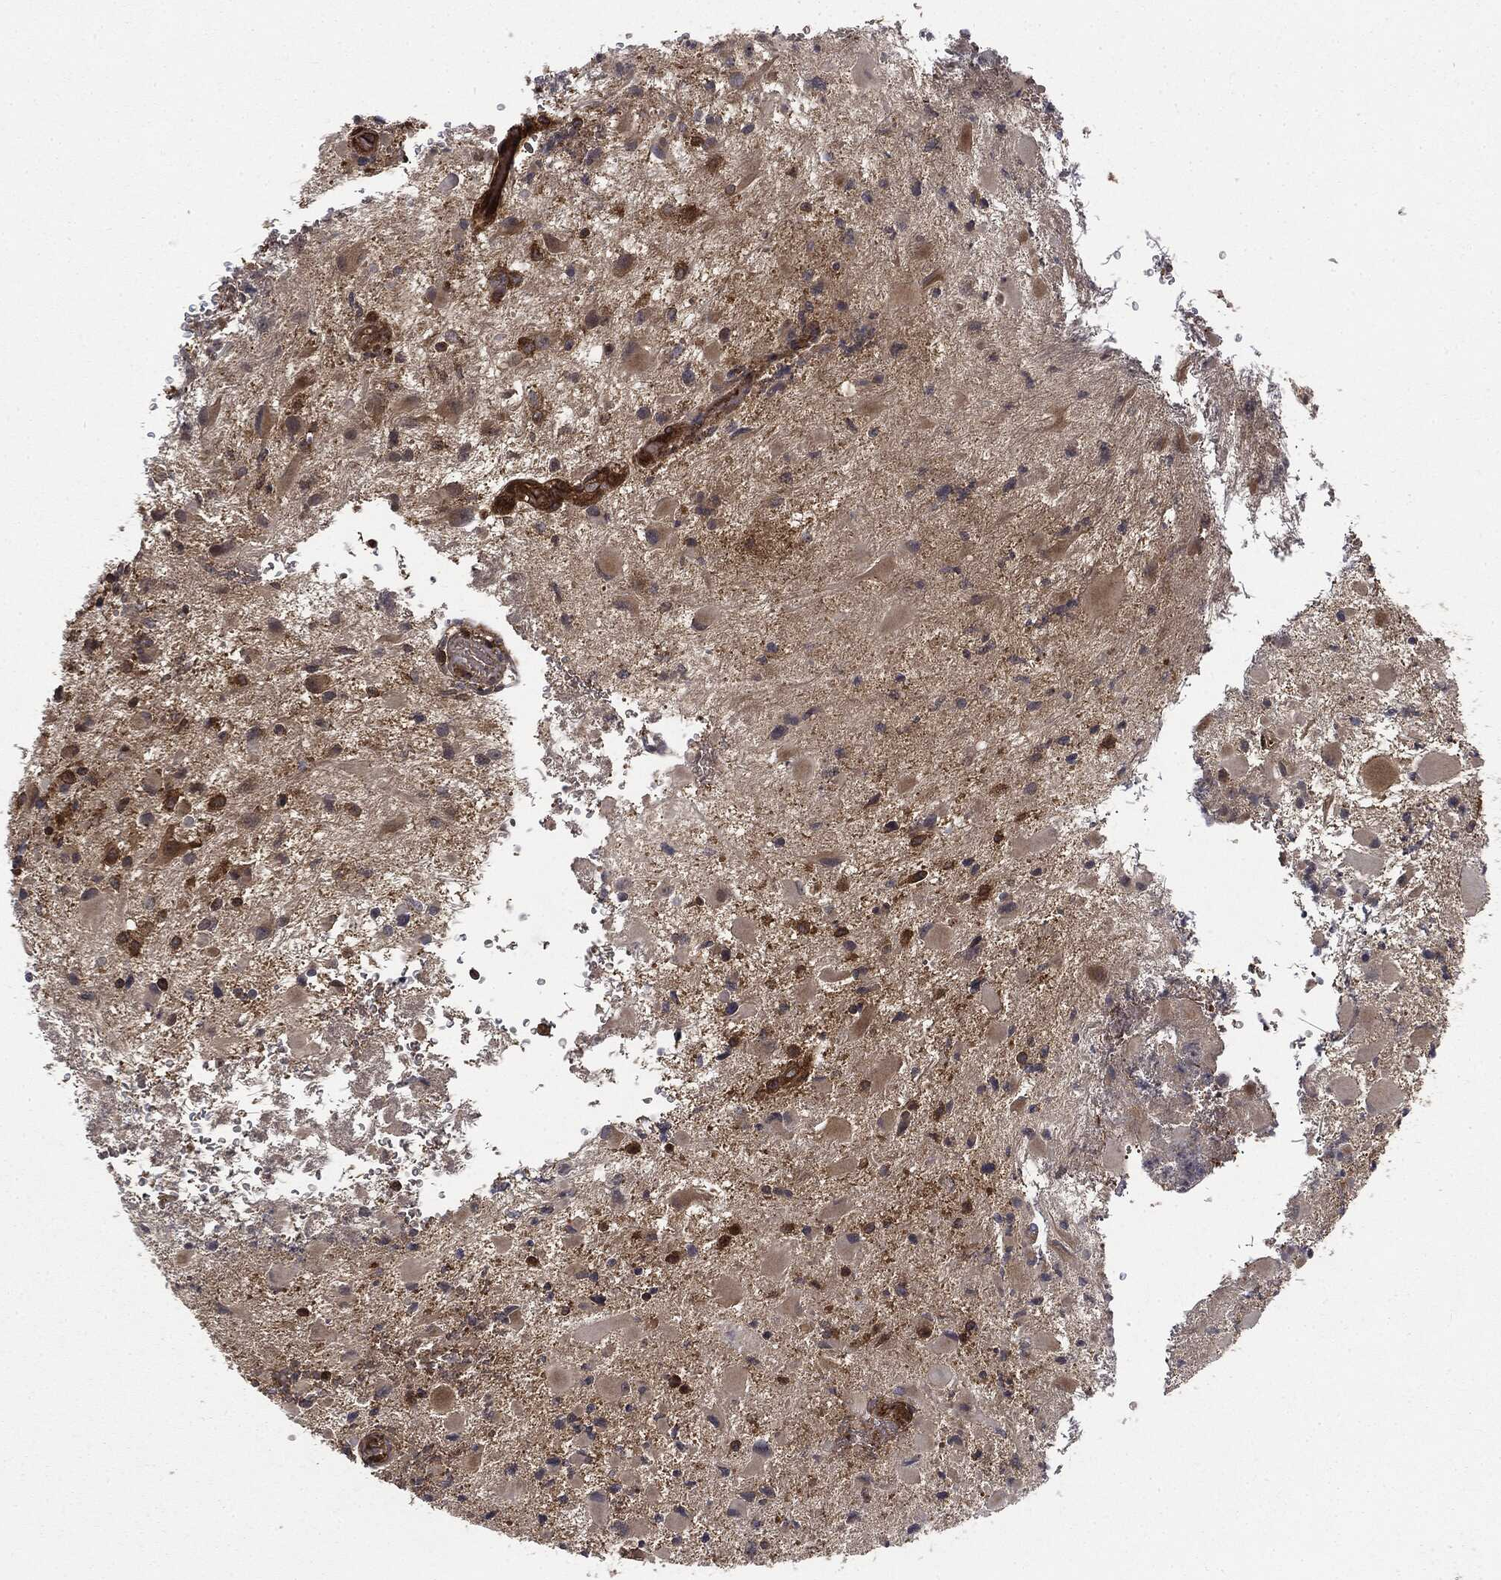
{"staining": {"intensity": "moderate", "quantity": ">75%", "location": "cytoplasmic/membranous"}, "tissue": "glioma", "cell_type": "Tumor cells", "image_type": "cancer", "snomed": [{"axis": "morphology", "description": "Glioma, malignant, Low grade"}, {"axis": "topography", "description": "Brain"}], "caption": "Tumor cells demonstrate medium levels of moderate cytoplasmic/membranous positivity in approximately >75% of cells in human malignant glioma (low-grade).", "gene": "EIF2AK2", "patient": {"sex": "female", "age": 32}}